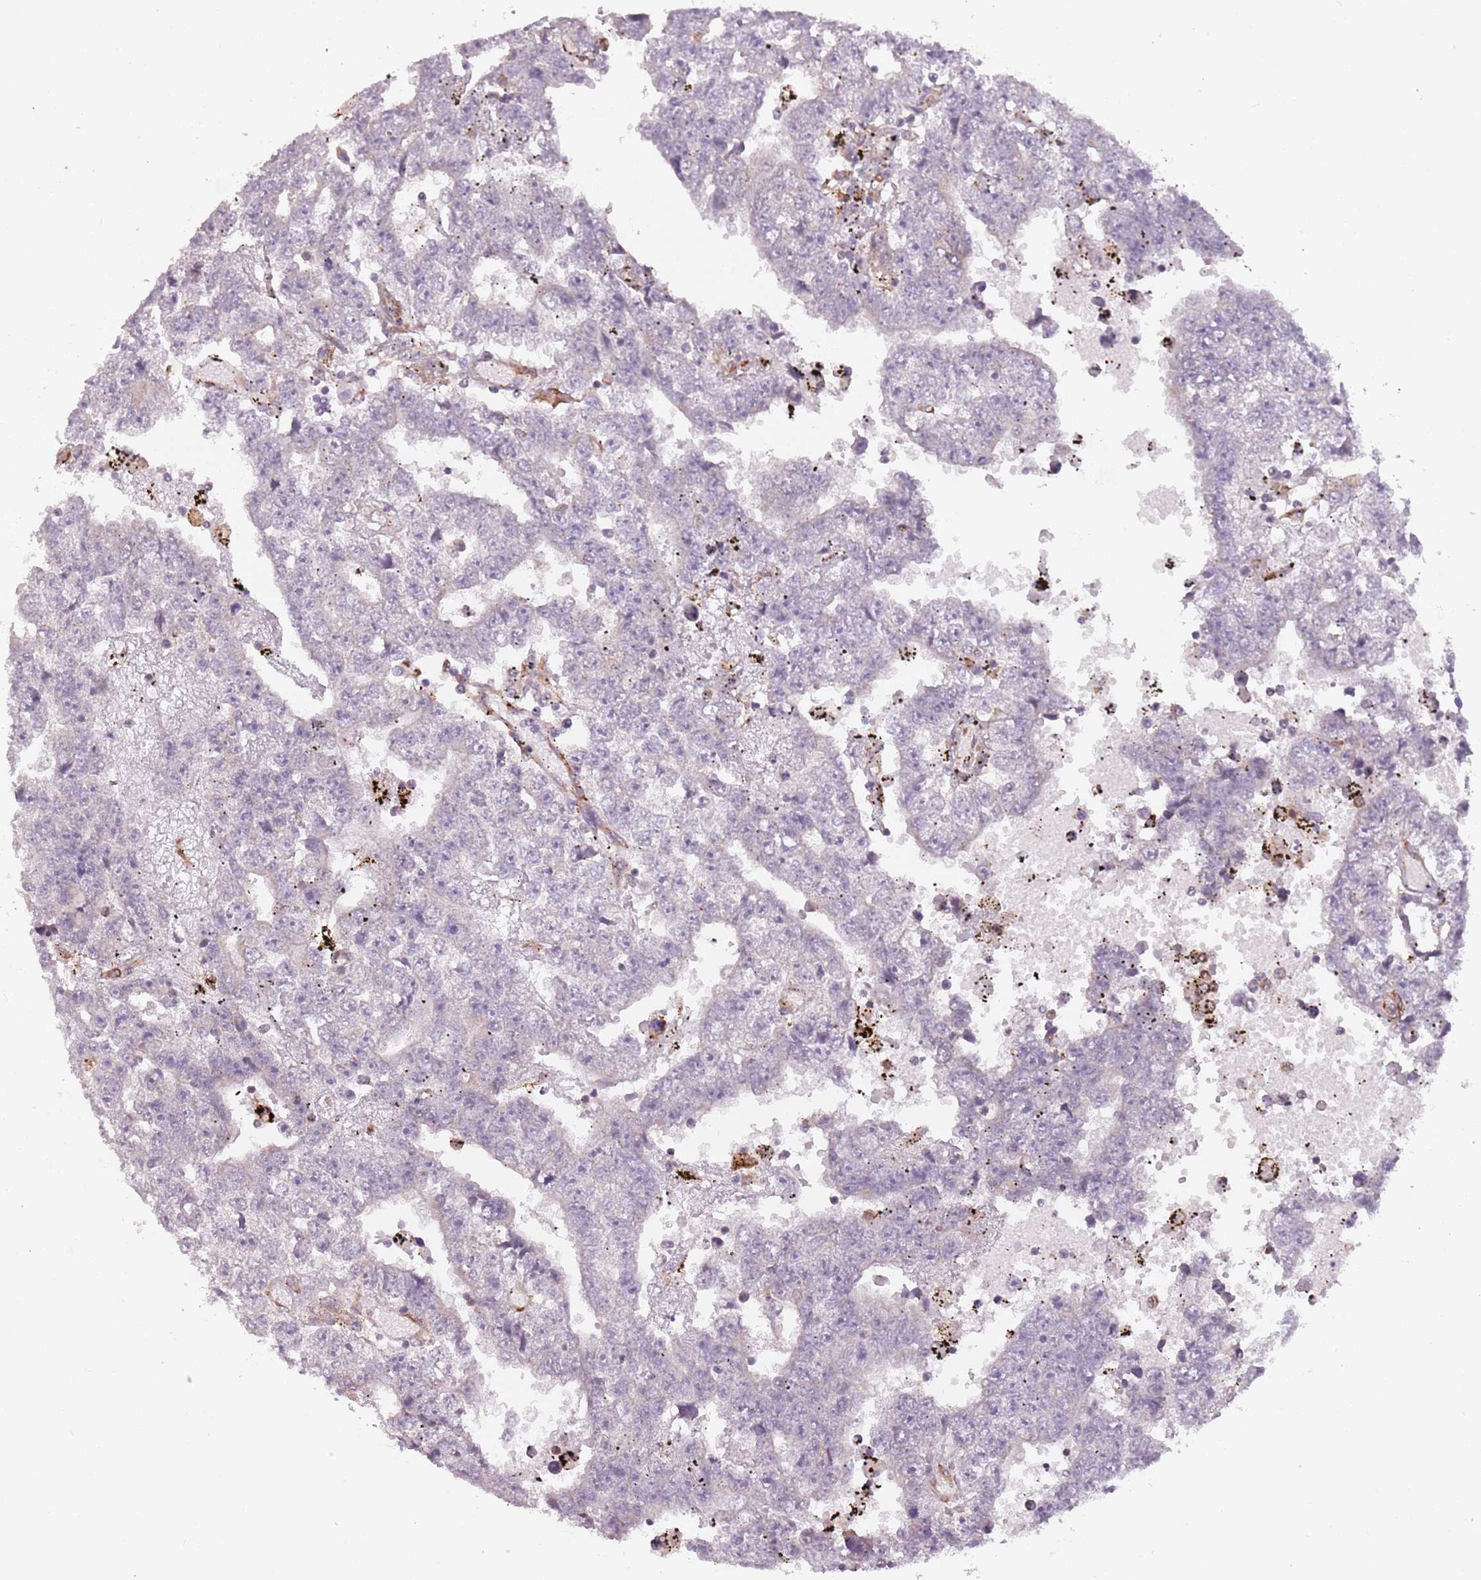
{"staining": {"intensity": "negative", "quantity": "none", "location": "none"}, "tissue": "testis cancer", "cell_type": "Tumor cells", "image_type": "cancer", "snomed": [{"axis": "morphology", "description": "Carcinoma, Embryonal, NOS"}, {"axis": "topography", "description": "Testis"}], "caption": "Tumor cells are negative for brown protein staining in testis cancer (embryonal carcinoma).", "gene": "RPS9", "patient": {"sex": "male", "age": 25}}